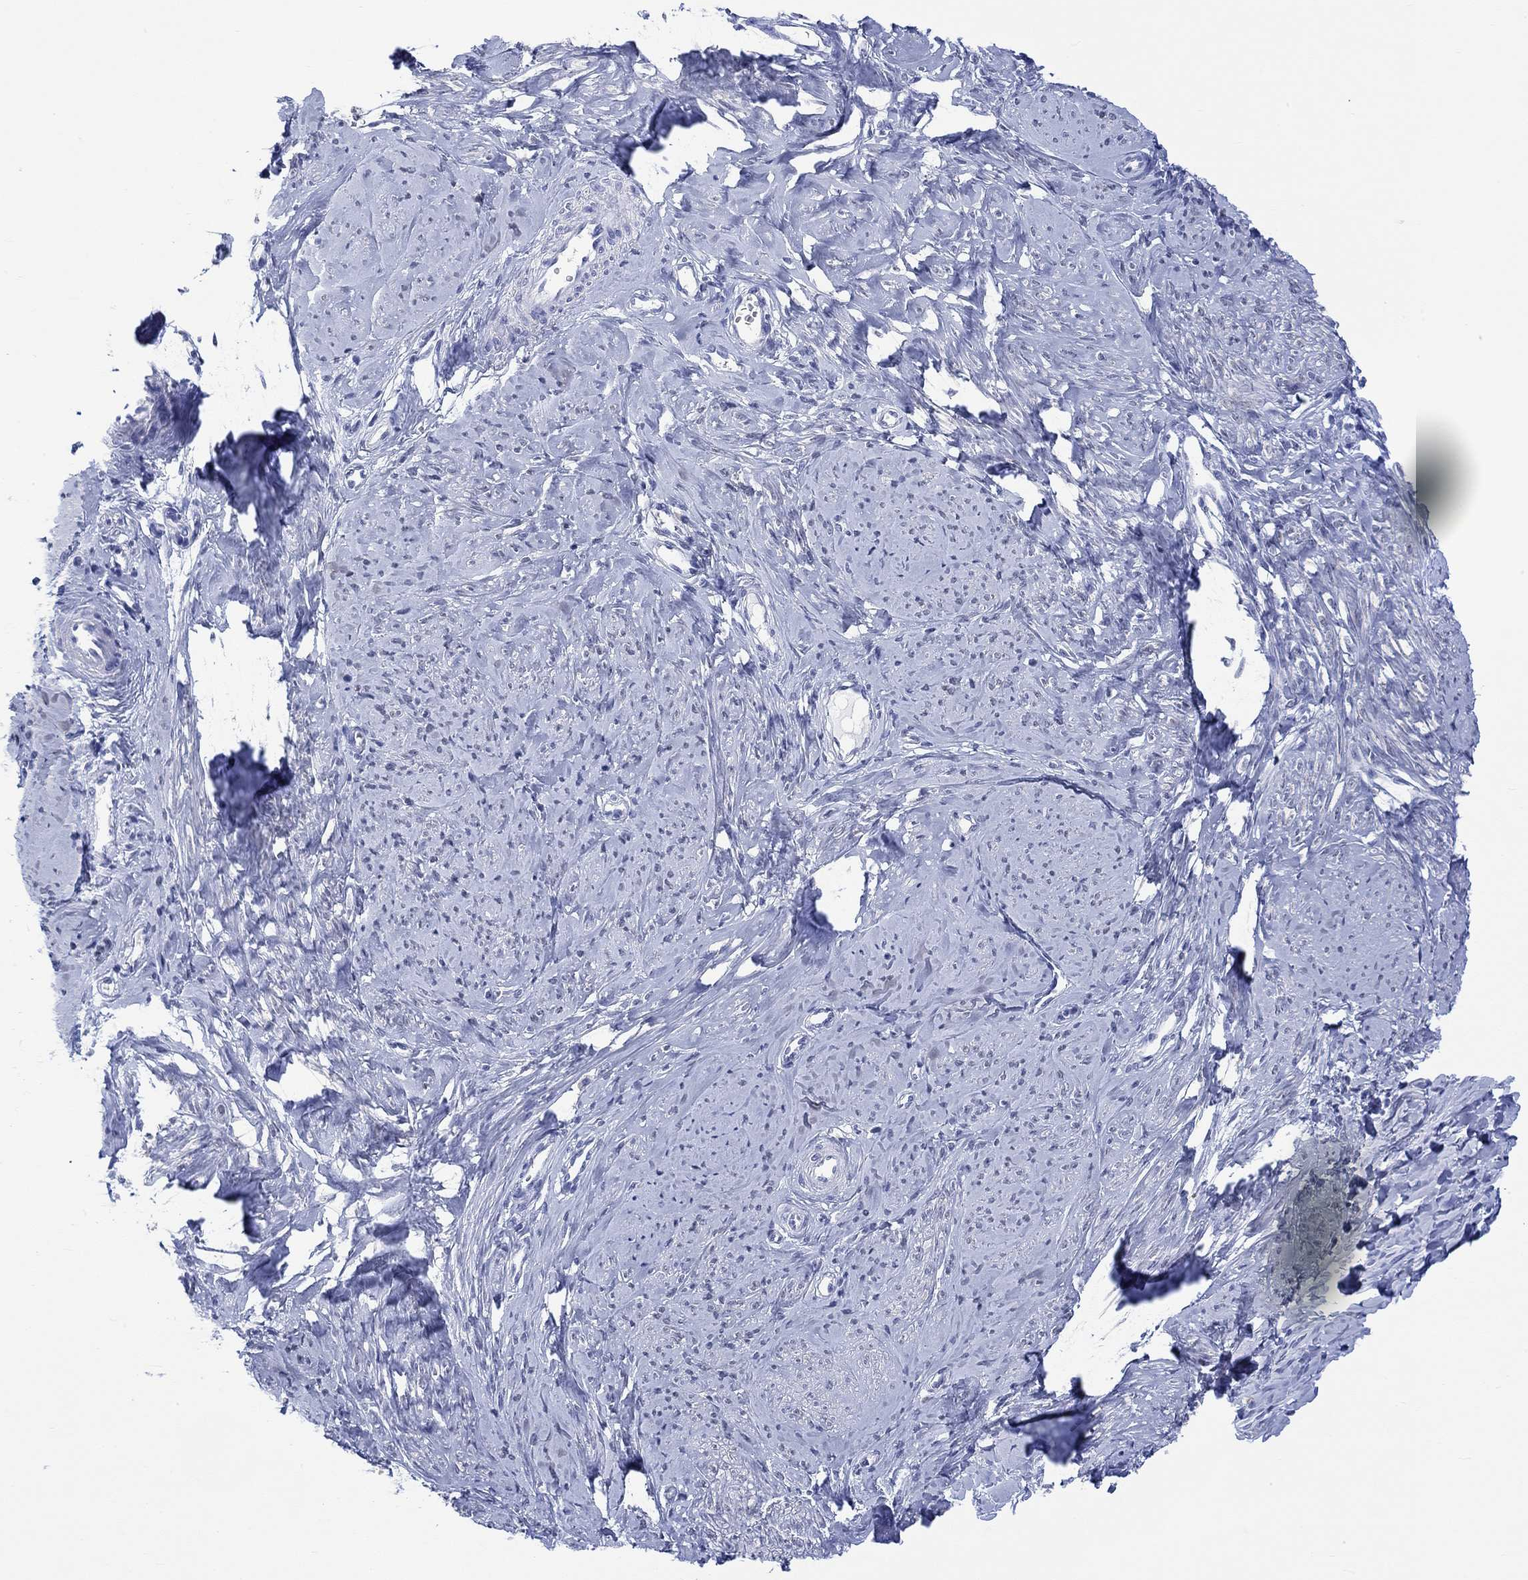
{"staining": {"intensity": "weak", "quantity": "<25%", "location": "cytoplasmic/membranous"}, "tissue": "smooth muscle", "cell_type": "Smooth muscle cells", "image_type": "normal", "snomed": [{"axis": "morphology", "description": "Normal tissue, NOS"}, {"axis": "topography", "description": "Smooth muscle"}], "caption": "Immunohistochemistry photomicrograph of normal smooth muscle stained for a protein (brown), which demonstrates no positivity in smooth muscle cells. Nuclei are stained in blue.", "gene": "MSI1", "patient": {"sex": "female", "age": 48}}